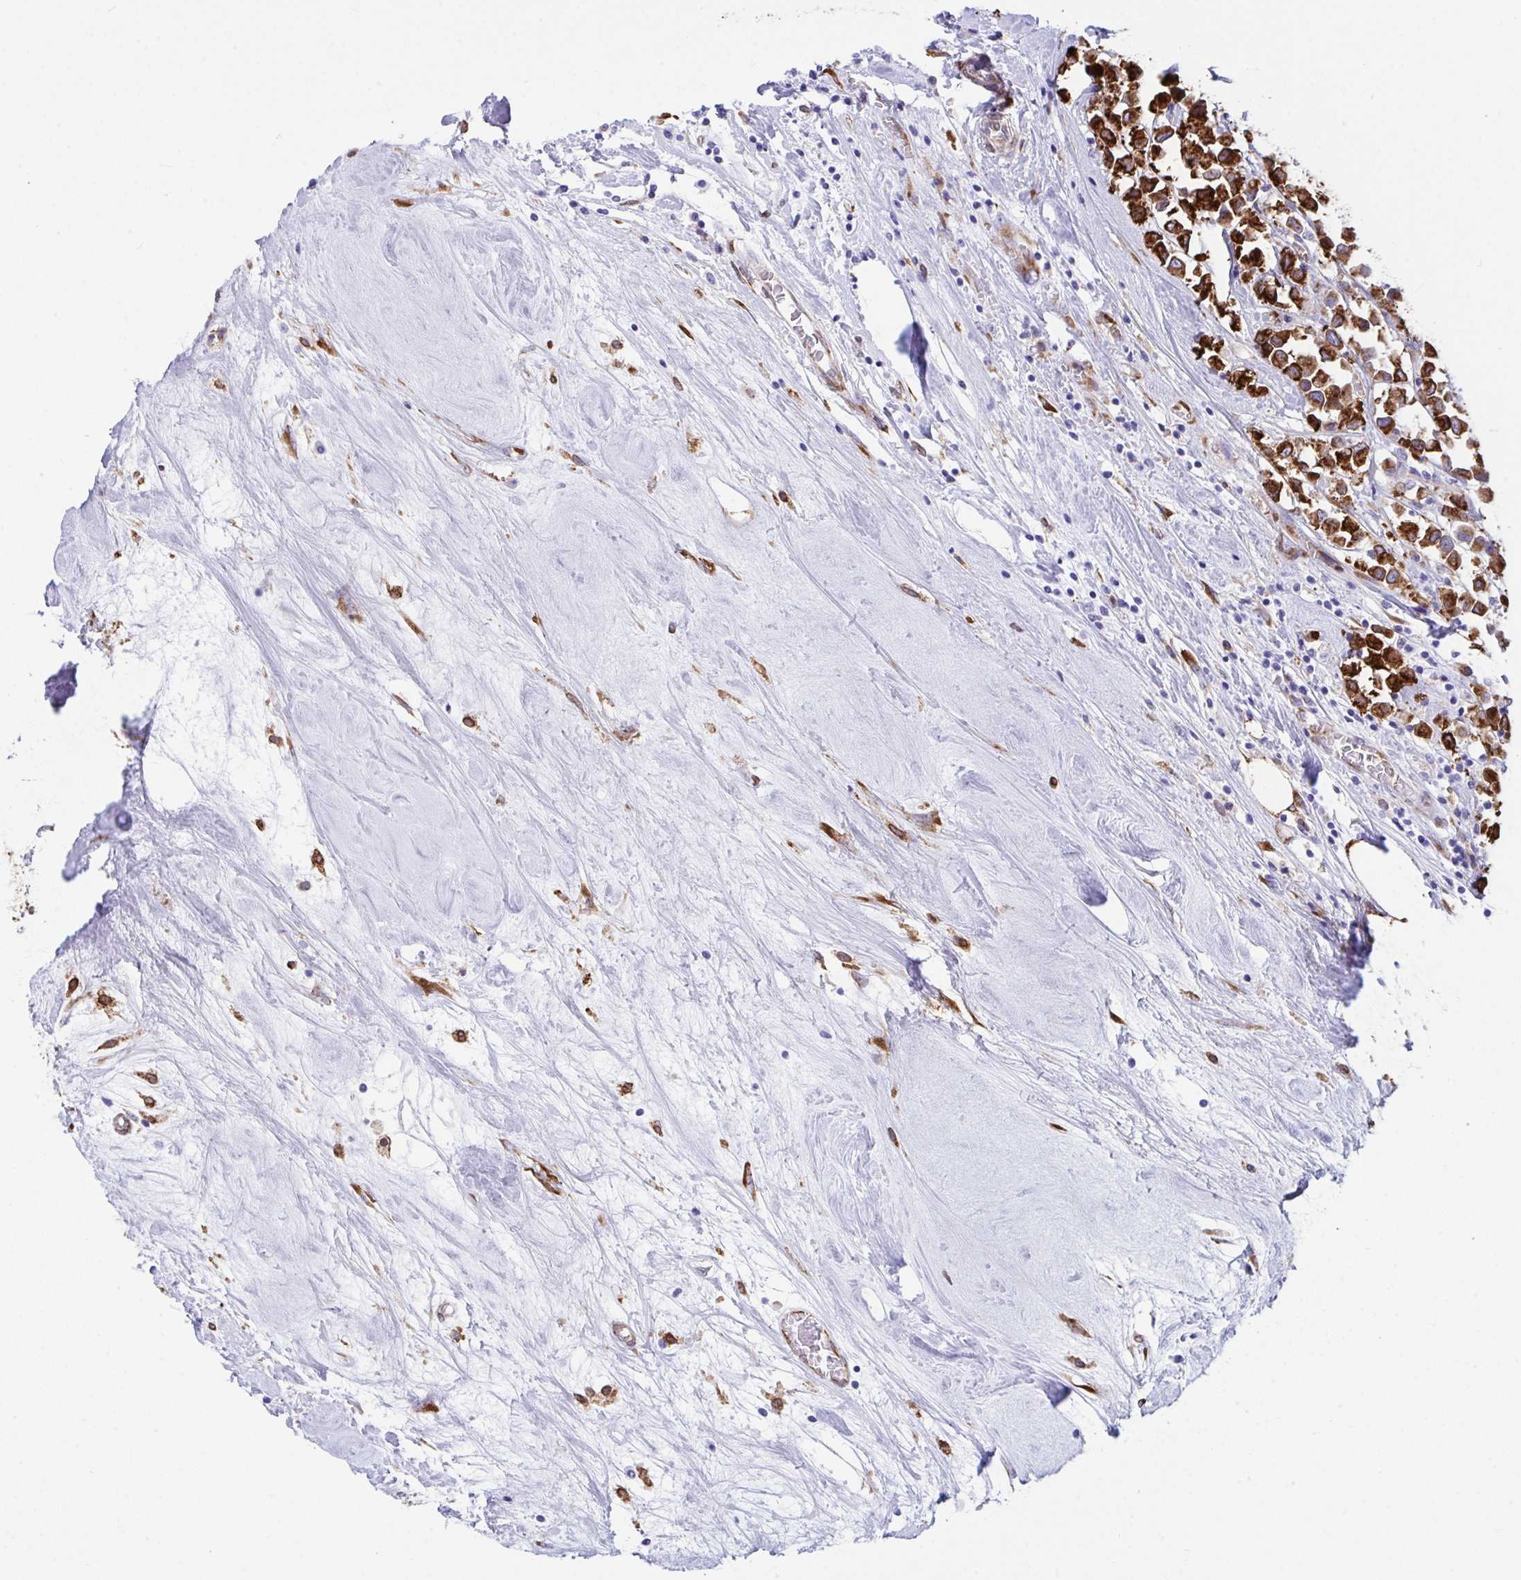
{"staining": {"intensity": "strong", "quantity": ">75%", "location": "cytoplasmic/membranous"}, "tissue": "breast cancer", "cell_type": "Tumor cells", "image_type": "cancer", "snomed": [{"axis": "morphology", "description": "Duct carcinoma"}, {"axis": "topography", "description": "Breast"}], "caption": "A high-resolution micrograph shows immunohistochemistry (IHC) staining of breast cancer, which shows strong cytoplasmic/membranous staining in approximately >75% of tumor cells.", "gene": "ASPH", "patient": {"sex": "female", "age": 61}}